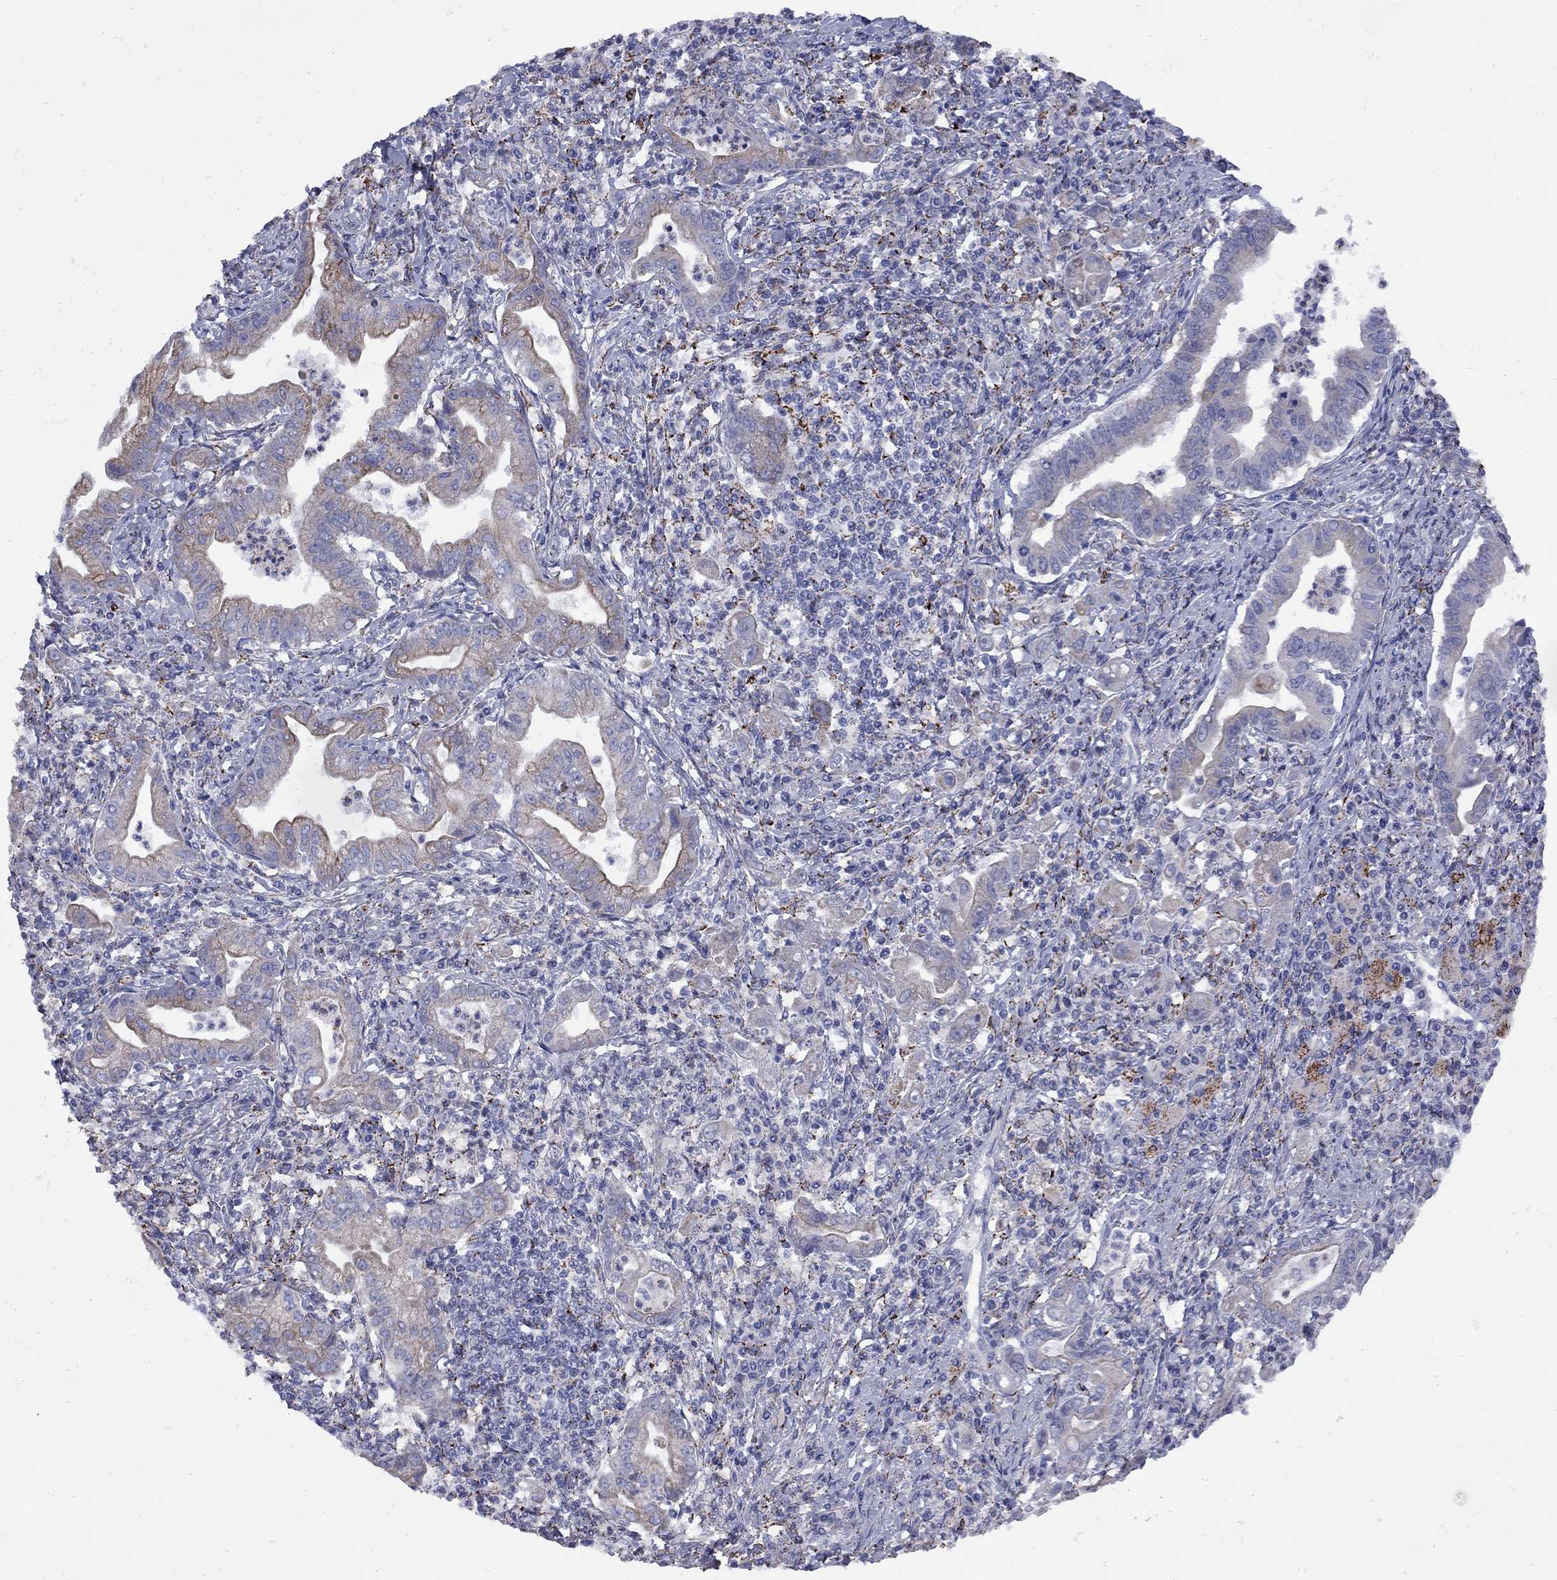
{"staining": {"intensity": "moderate", "quantity": "25%-75%", "location": "cytoplasmic/membranous"}, "tissue": "stomach cancer", "cell_type": "Tumor cells", "image_type": "cancer", "snomed": [{"axis": "morphology", "description": "Adenocarcinoma, NOS"}, {"axis": "topography", "description": "Stomach, upper"}], "caption": "An image of adenocarcinoma (stomach) stained for a protein exhibits moderate cytoplasmic/membranous brown staining in tumor cells.", "gene": "SESTD1", "patient": {"sex": "female", "age": 79}}